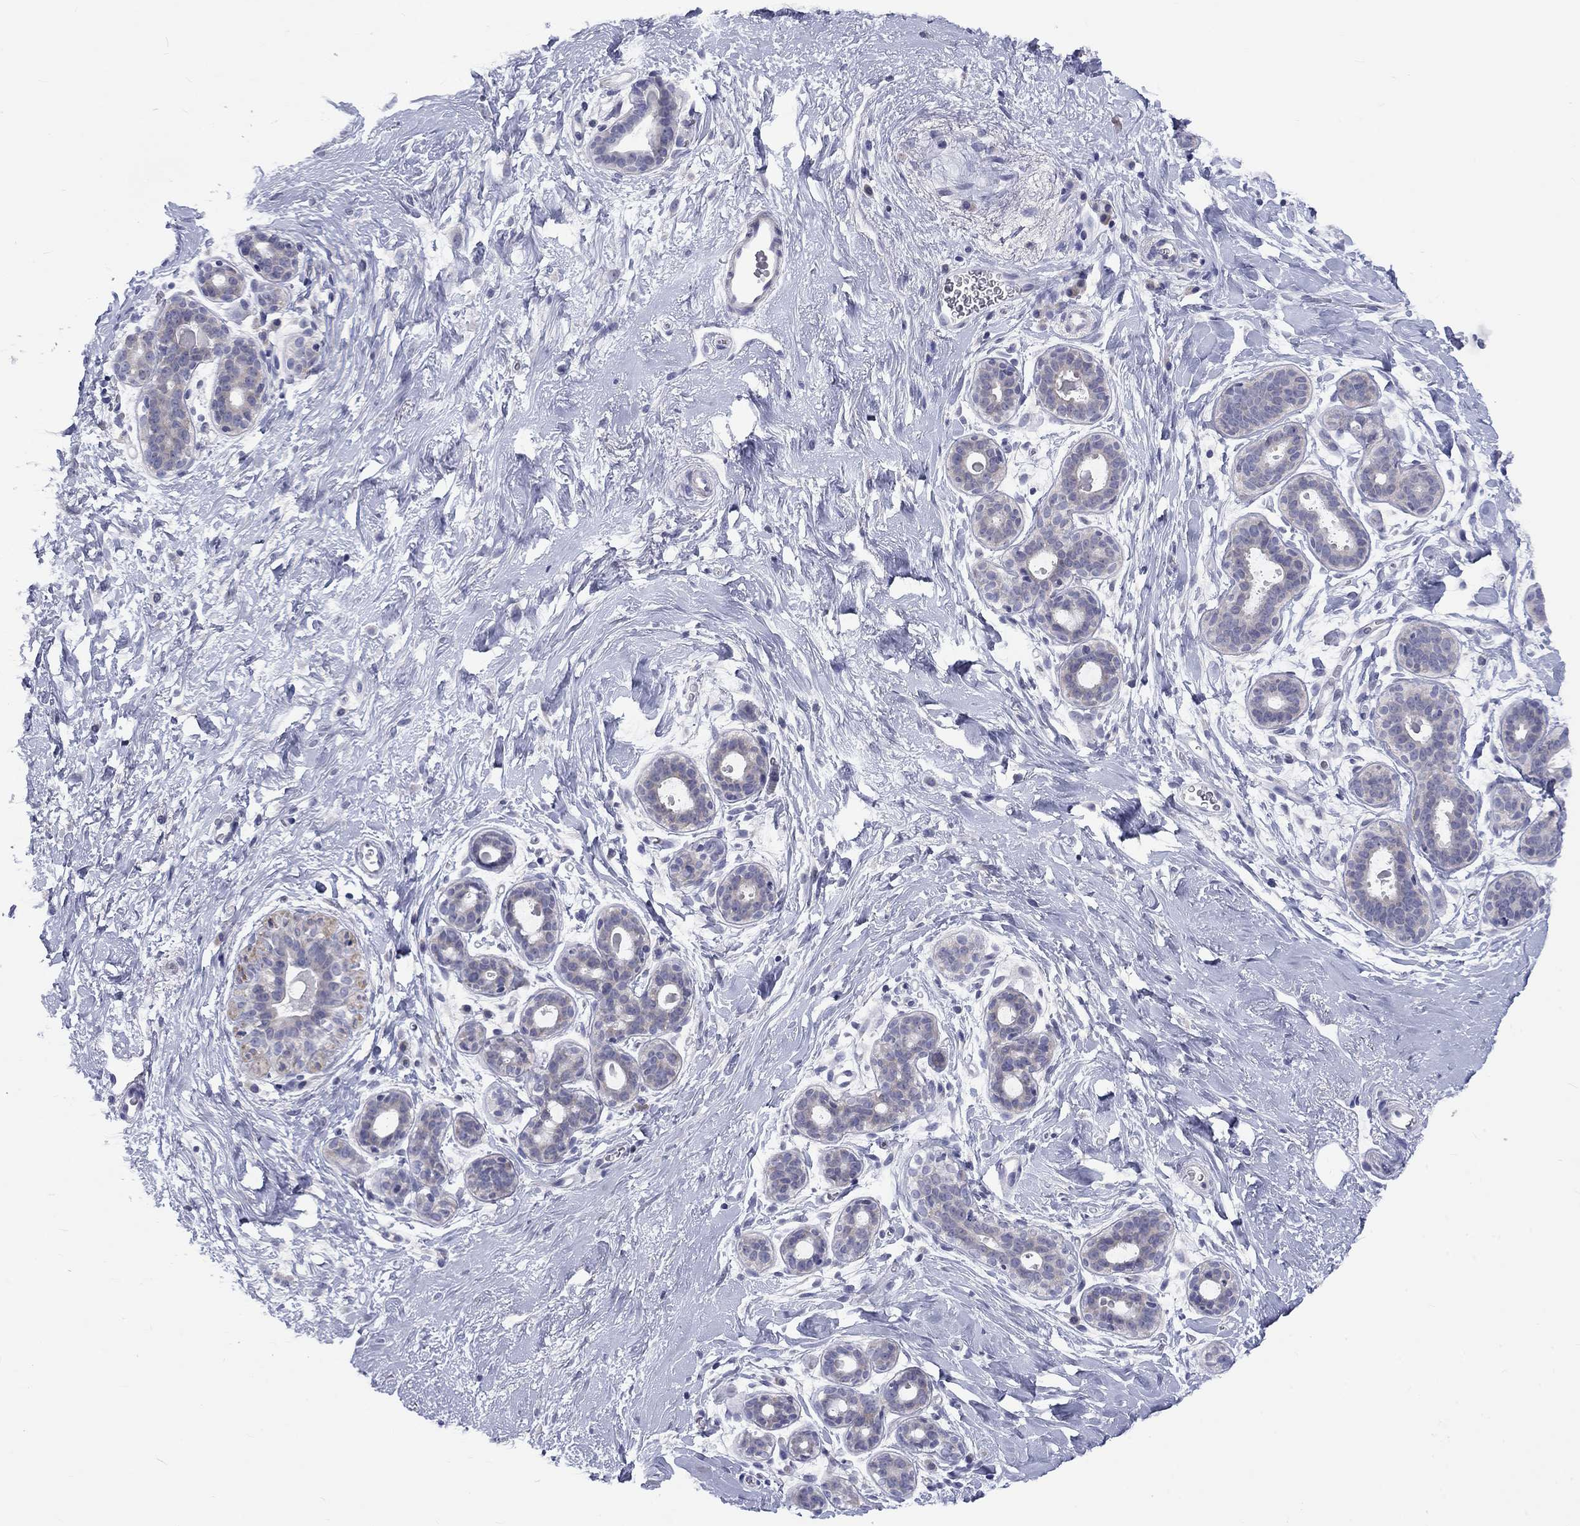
{"staining": {"intensity": "negative", "quantity": "none", "location": "none"}, "tissue": "breast", "cell_type": "Adipocytes", "image_type": "normal", "snomed": [{"axis": "morphology", "description": "Normal tissue, NOS"}, {"axis": "topography", "description": "Breast"}], "caption": "Adipocytes are negative for protein expression in benign human breast. (DAB (3,3'-diaminobenzidine) immunohistochemistry (IHC) with hematoxylin counter stain).", "gene": "CACNA1A", "patient": {"sex": "female", "age": 43}}